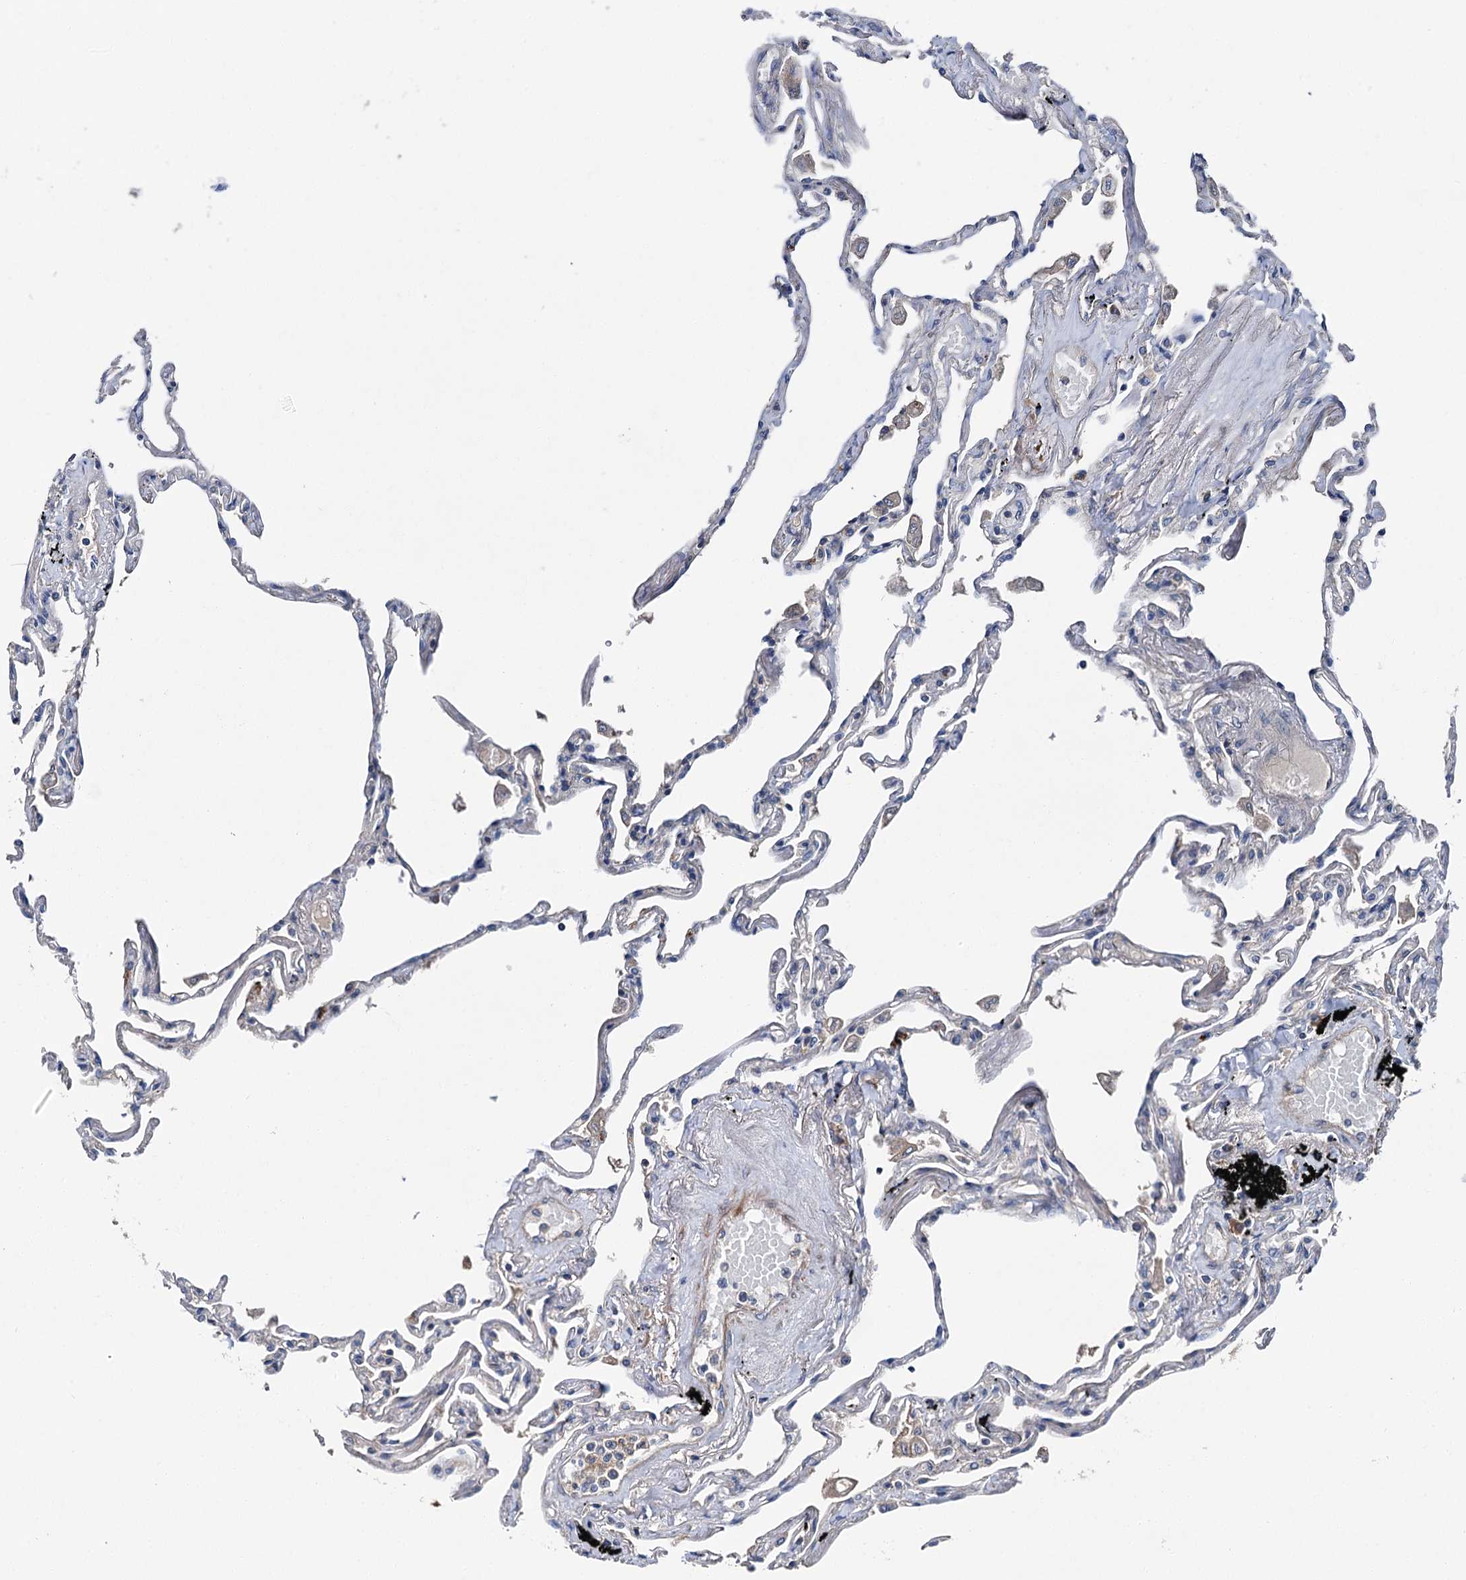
{"staining": {"intensity": "moderate", "quantity": "<25%", "location": "cytoplasmic/membranous"}, "tissue": "lung", "cell_type": "Alveolar cells", "image_type": "normal", "snomed": [{"axis": "morphology", "description": "Normal tissue, NOS"}, {"axis": "topography", "description": "Lung"}], "caption": "A histopathology image of lung stained for a protein reveals moderate cytoplasmic/membranous brown staining in alveolar cells.", "gene": "SLC22A25", "patient": {"sex": "female", "age": 67}}